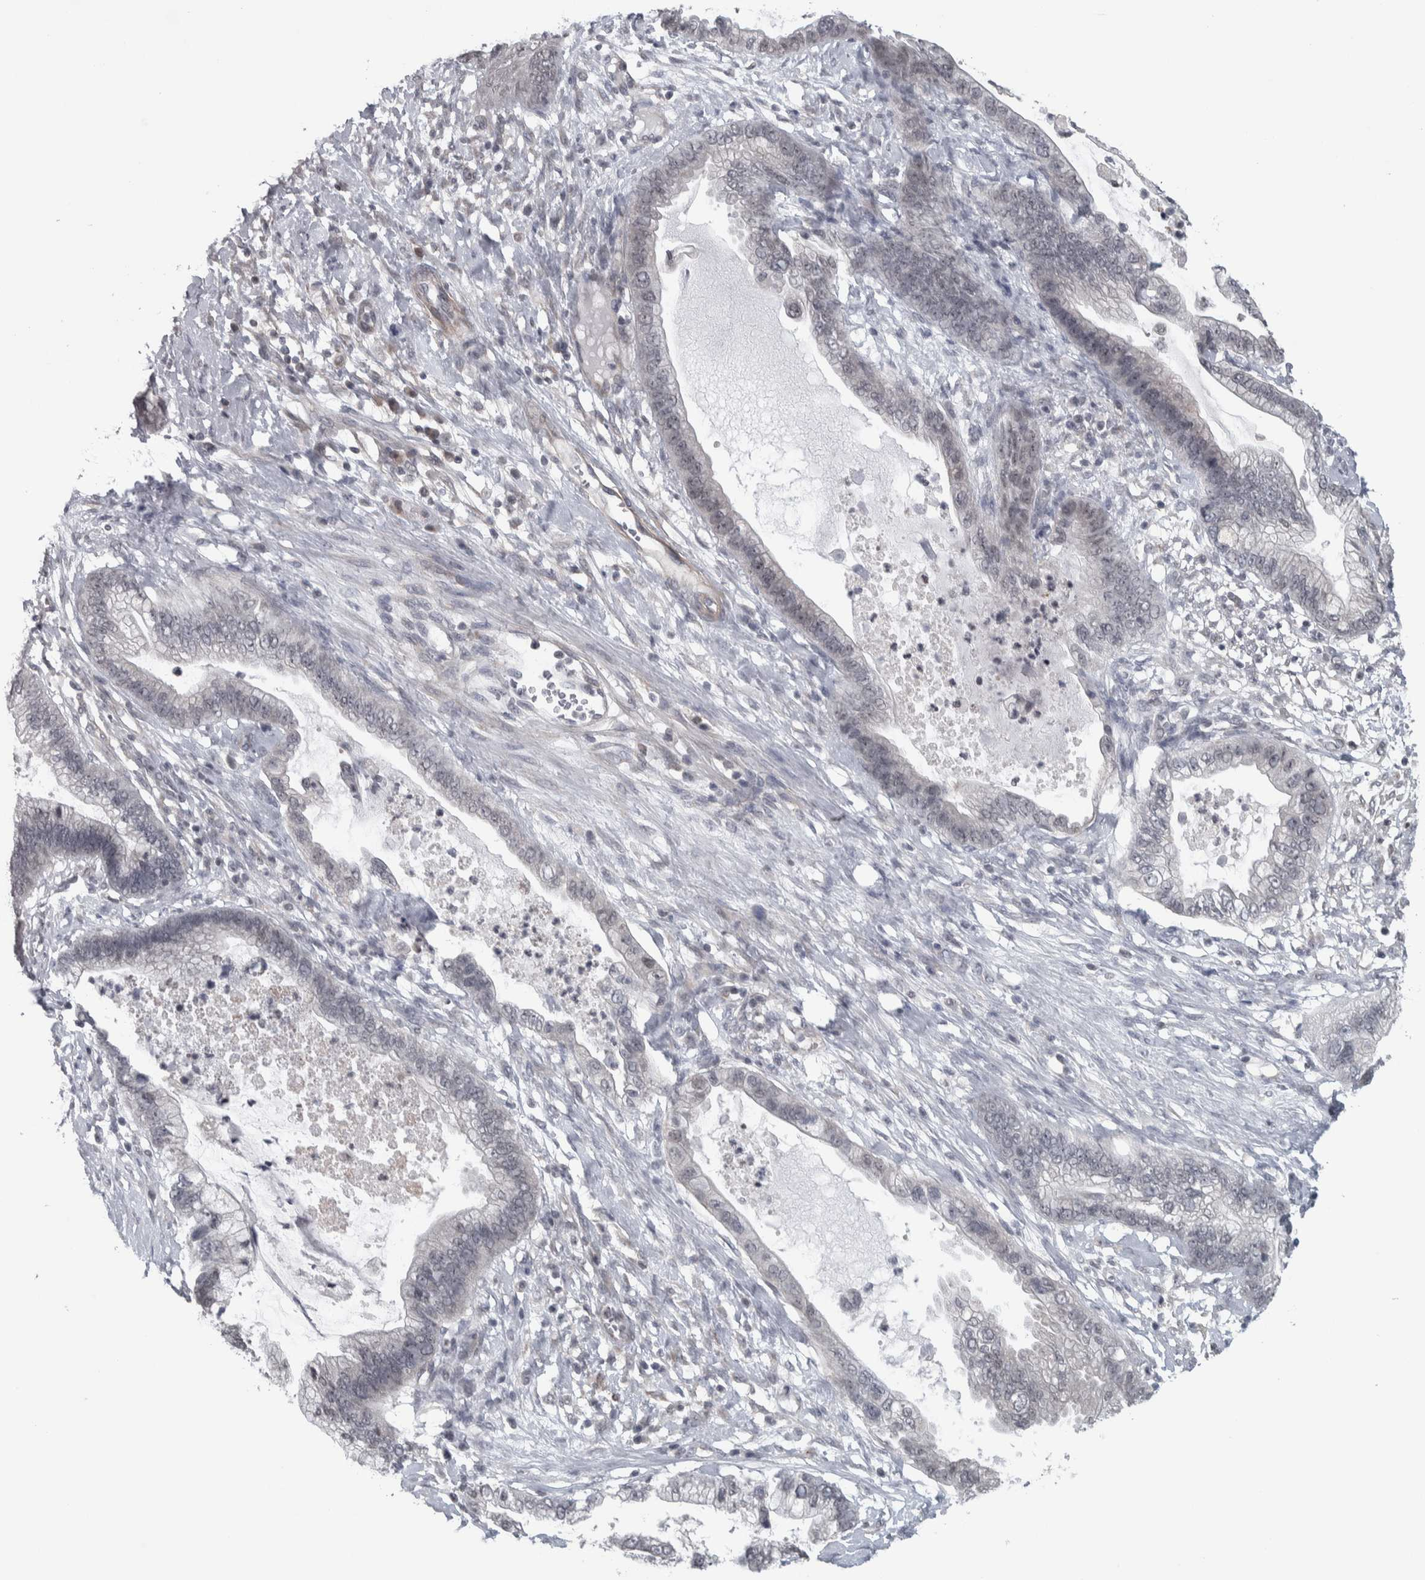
{"staining": {"intensity": "weak", "quantity": "<25%", "location": "cytoplasmic/membranous"}, "tissue": "cervical cancer", "cell_type": "Tumor cells", "image_type": "cancer", "snomed": [{"axis": "morphology", "description": "Adenocarcinoma, NOS"}, {"axis": "topography", "description": "Cervix"}], "caption": "Immunohistochemistry image of neoplastic tissue: cervical cancer (adenocarcinoma) stained with DAB (3,3'-diaminobenzidine) demonstrates no significant protein positivity in tumor cells.", "gene": "CWC27", "patient": {"sex": "female", "age": 44}}